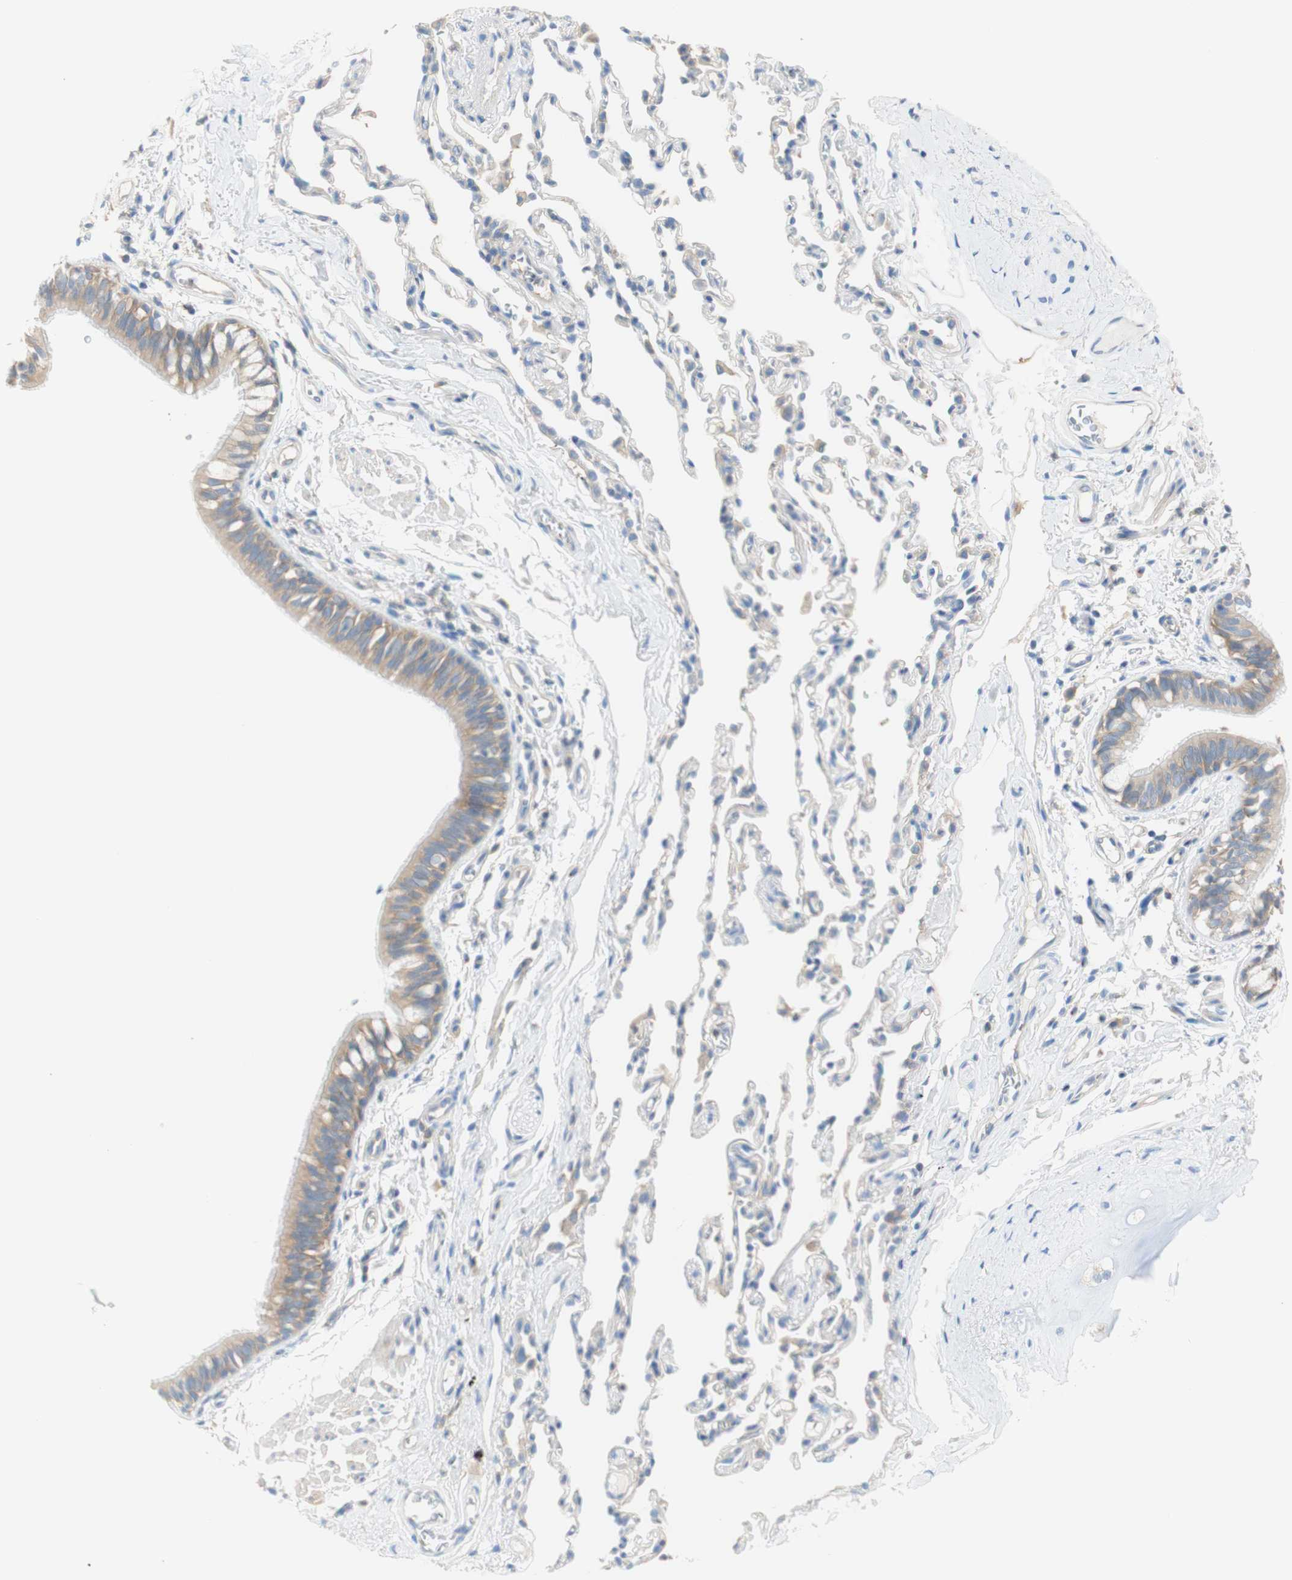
{"staining": {"intensity": "moderate", "quantity": ">75%", "location": "cytoplasmic/membranous"}, "tissue": "bronchus", "cell_type": "Respiratory epithelial cells", "image_type": "normal", "snomed": [{"axis": "morphology", "description": "Normal tissue, NOS"}, {"axis": "topography", "description": "Bronchus"}, {"axis": "topography", "description": "Lung"}], "caption": "Immunohistochemical staining of normal human bronchus exhibits >75% levels of moderate cytoplasmic/membranous protein expression in approximately >75% of respiratory epithelial cells.", "gene": "ATP2B1", "patient": {"sex": "male", "age": 64}}